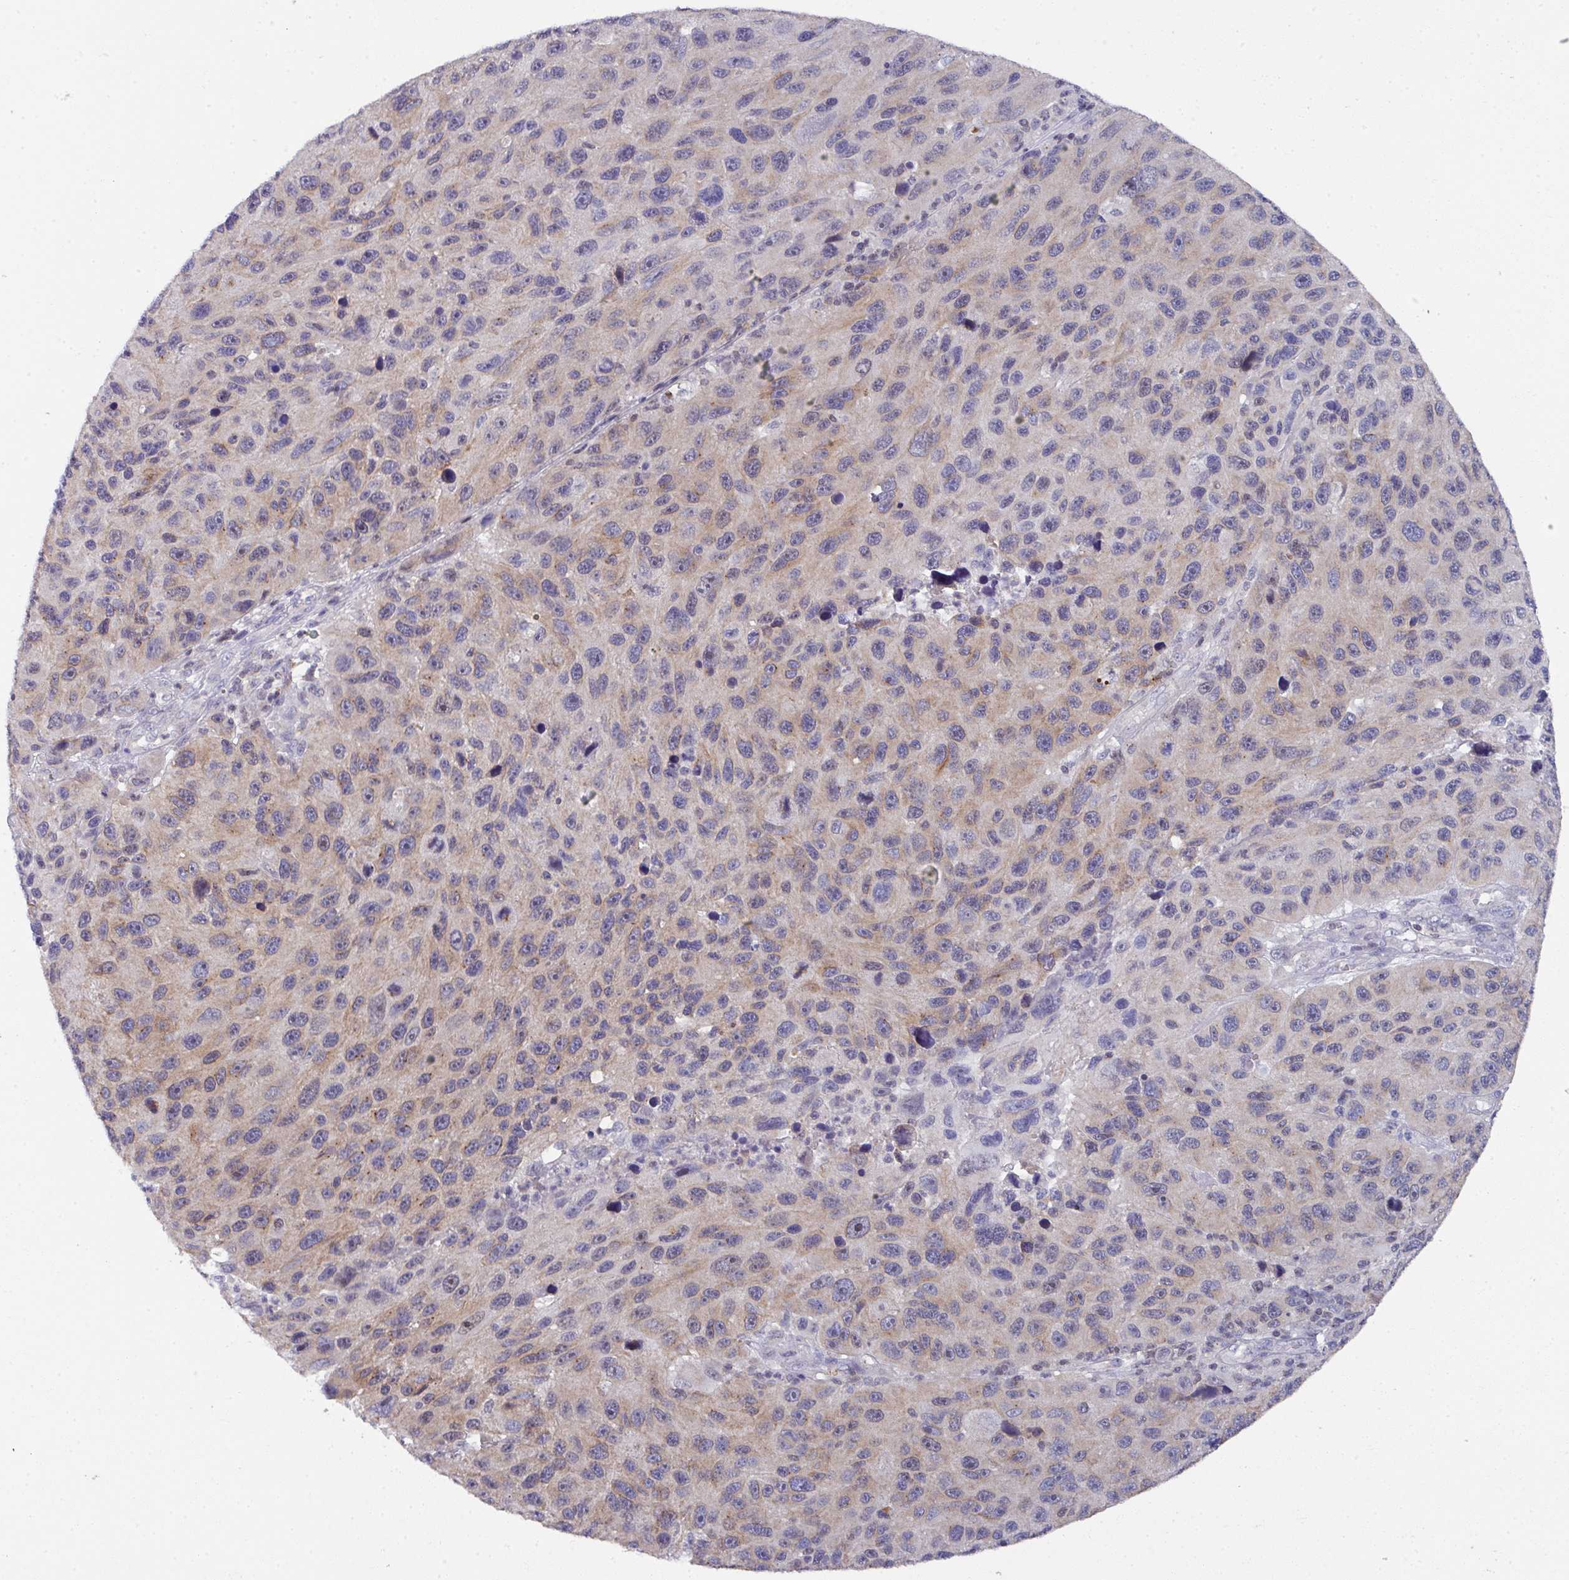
{"staining": {"intensity": "moderate", "quantity": "25%-75%", "location": "cytoplasmic/membranous,nuclear"}, "tissue": "melanoma", "cell_type": "Tumor cells", "image_type": "cancer", "snomed": [{"axis": "morphology", "description": "Malignant melanoma, NOS"}, {"axis": "topography", "description": "Skin"}], "caption": "Protein expression by immunohistochemistry (IHC) shows moderate cytoplasmic/membranous and nuclear expression in approximately 25%-75% of tumor cells in malignant melanoma.", "gene": "DCAF12L2", "patient": {"sex": "male", "age": 53}}